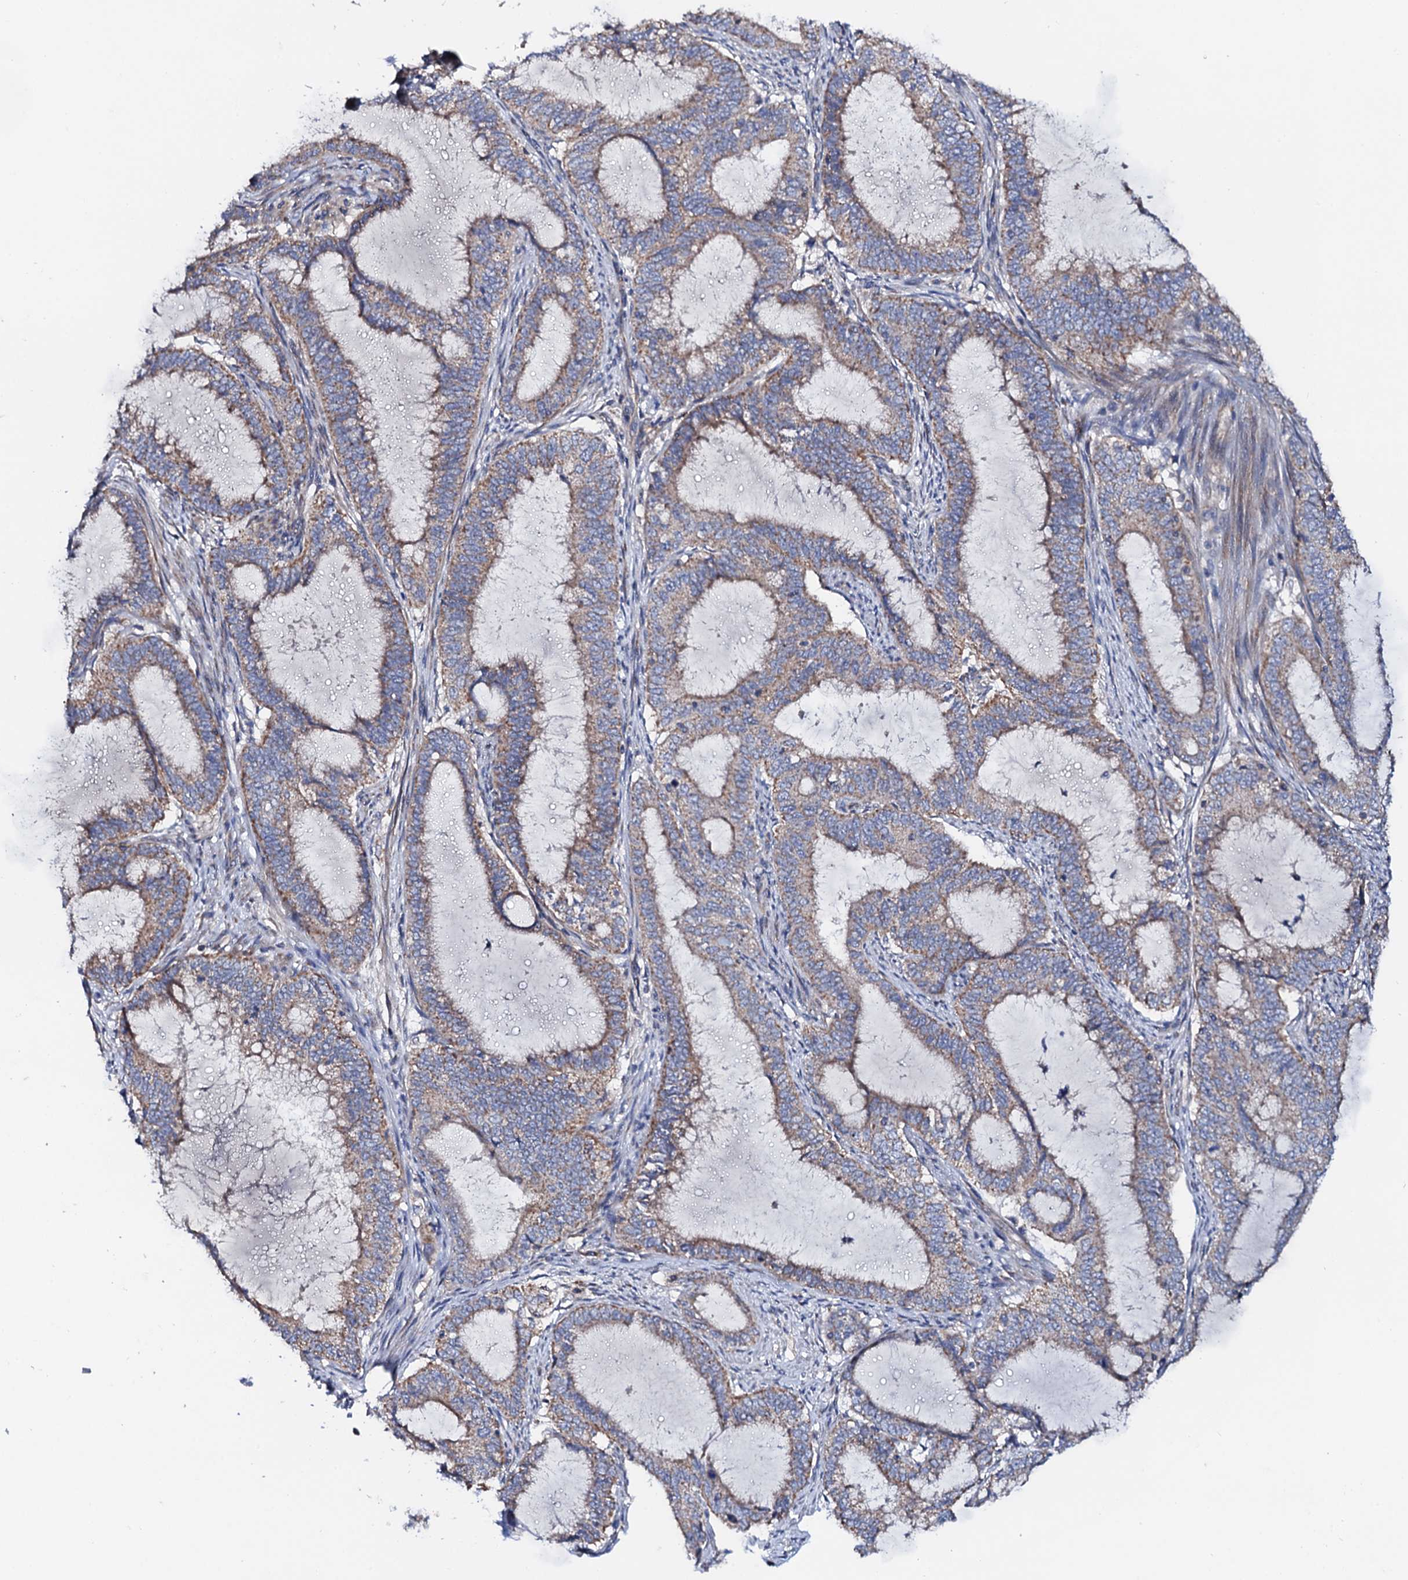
{"staining": {"intensity": "moderate", "quantity": "25%-75%", "location": "cytoplasmic/membranous"}, "tissue": "endometrial cancer", "cell_type": "Tumor cells", "image_type": "cancer", "snomed": [{"axis": "morphology", "description": "Adenocarcinoma, NOS"}, {"axis": "topography", "description": "Endometrium"}], "caption": "A brown stain shows moderate cytoplasmic/membranous expression of a protein in human adenocarcinoma (endometrial) tumor cells.", "gene": "MRPL48", "patient": {"sex": "female", "age": 51}}